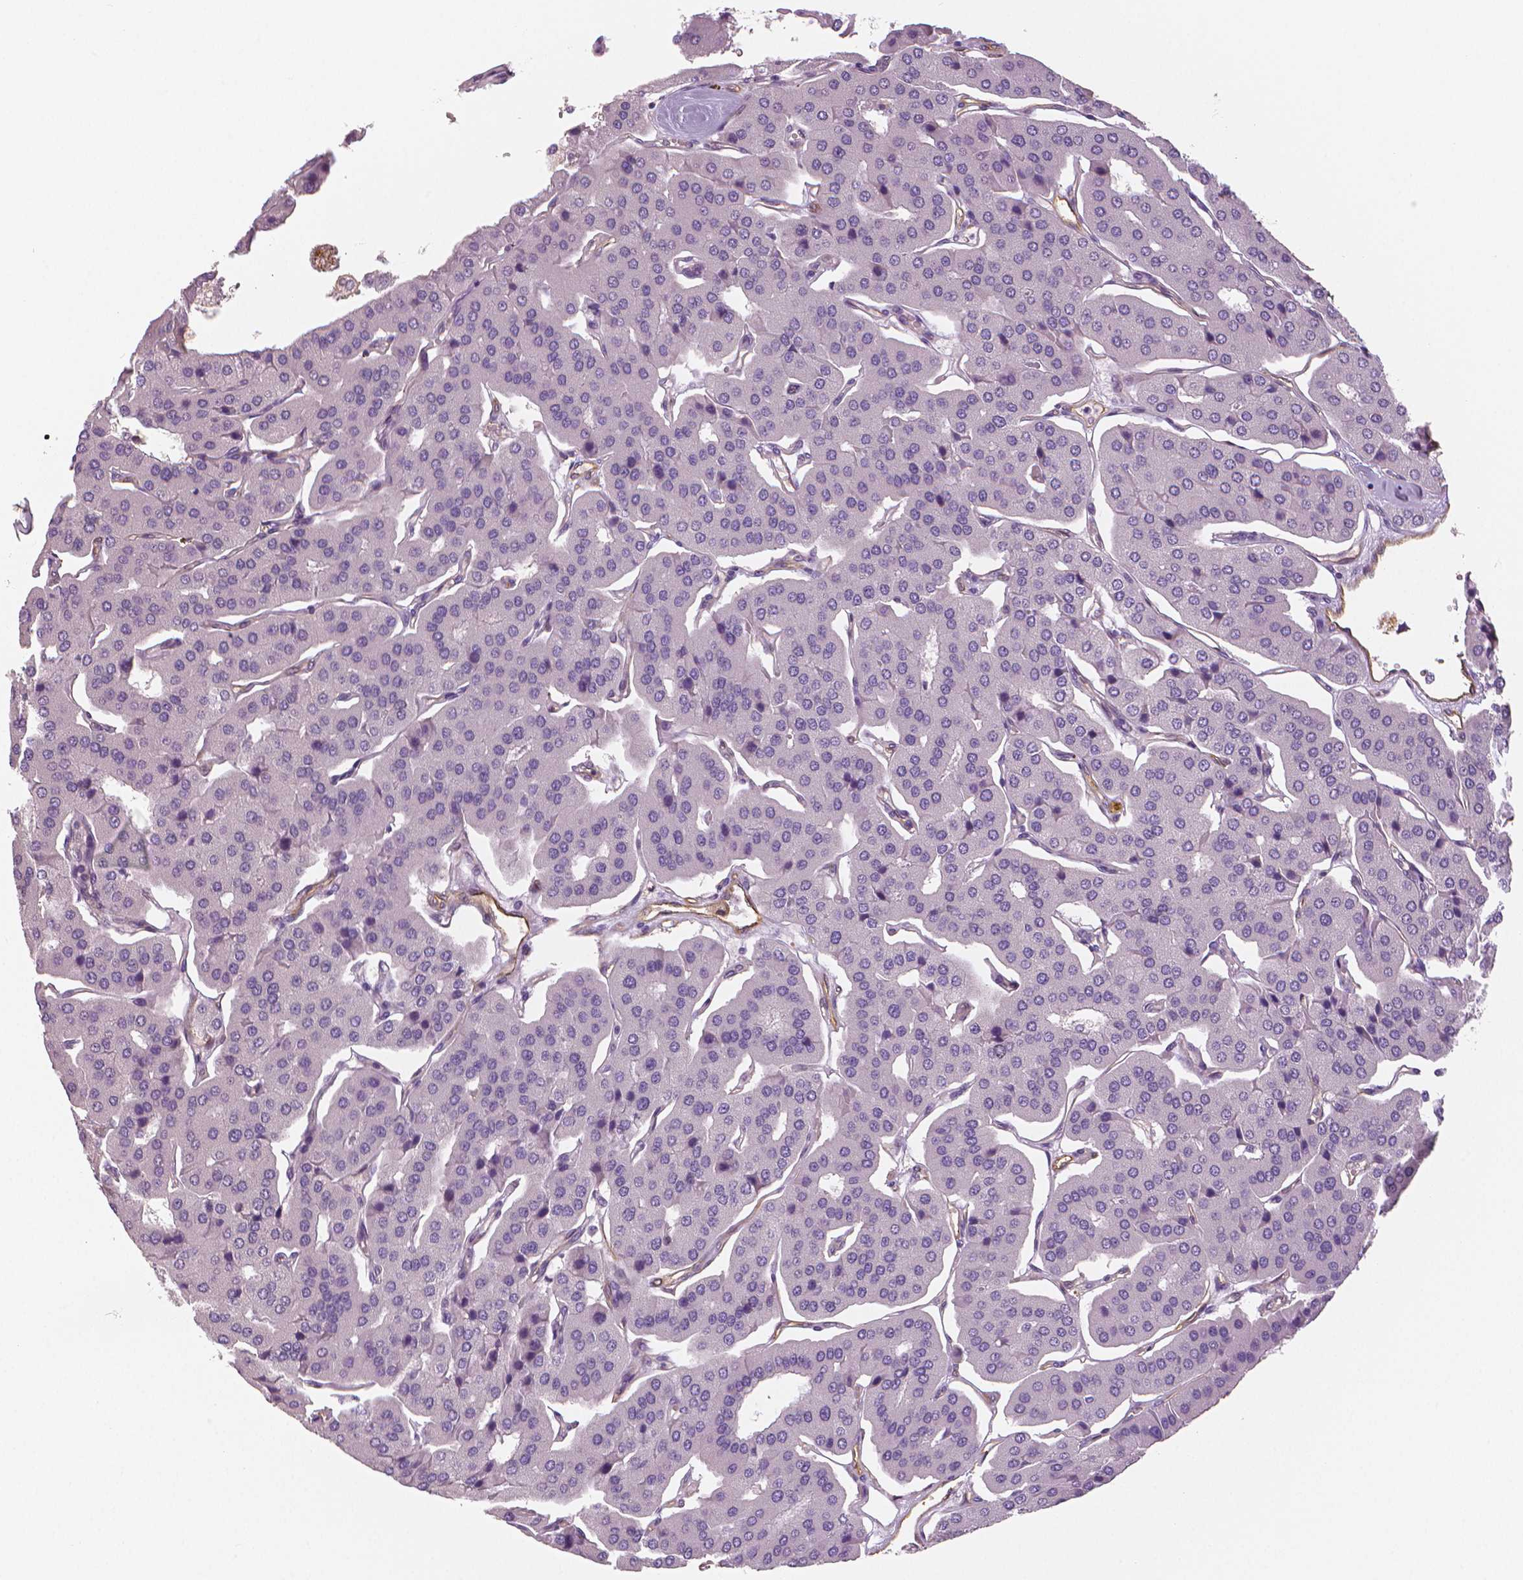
{"staining": {"intensity": "negative", "quantity": "none", "location": "none"}, "tissue": "parathyroid gland", "cell_type": "Glandular cells", "image_type": "normal", "snomed": [{"axis": "morphology", "description": "Normal tissue, NOS"}, {"axis": "morphology", "description": "Adenoma, NOS"}, {"axis": "topography", "description": "Parathyroid gland"}], "caption": "Micrograph shows no protein expression in glandular cells of benign parathyroid gland.", "gene": "MKI67", "patient": {"sex": "female", "age": 86}}